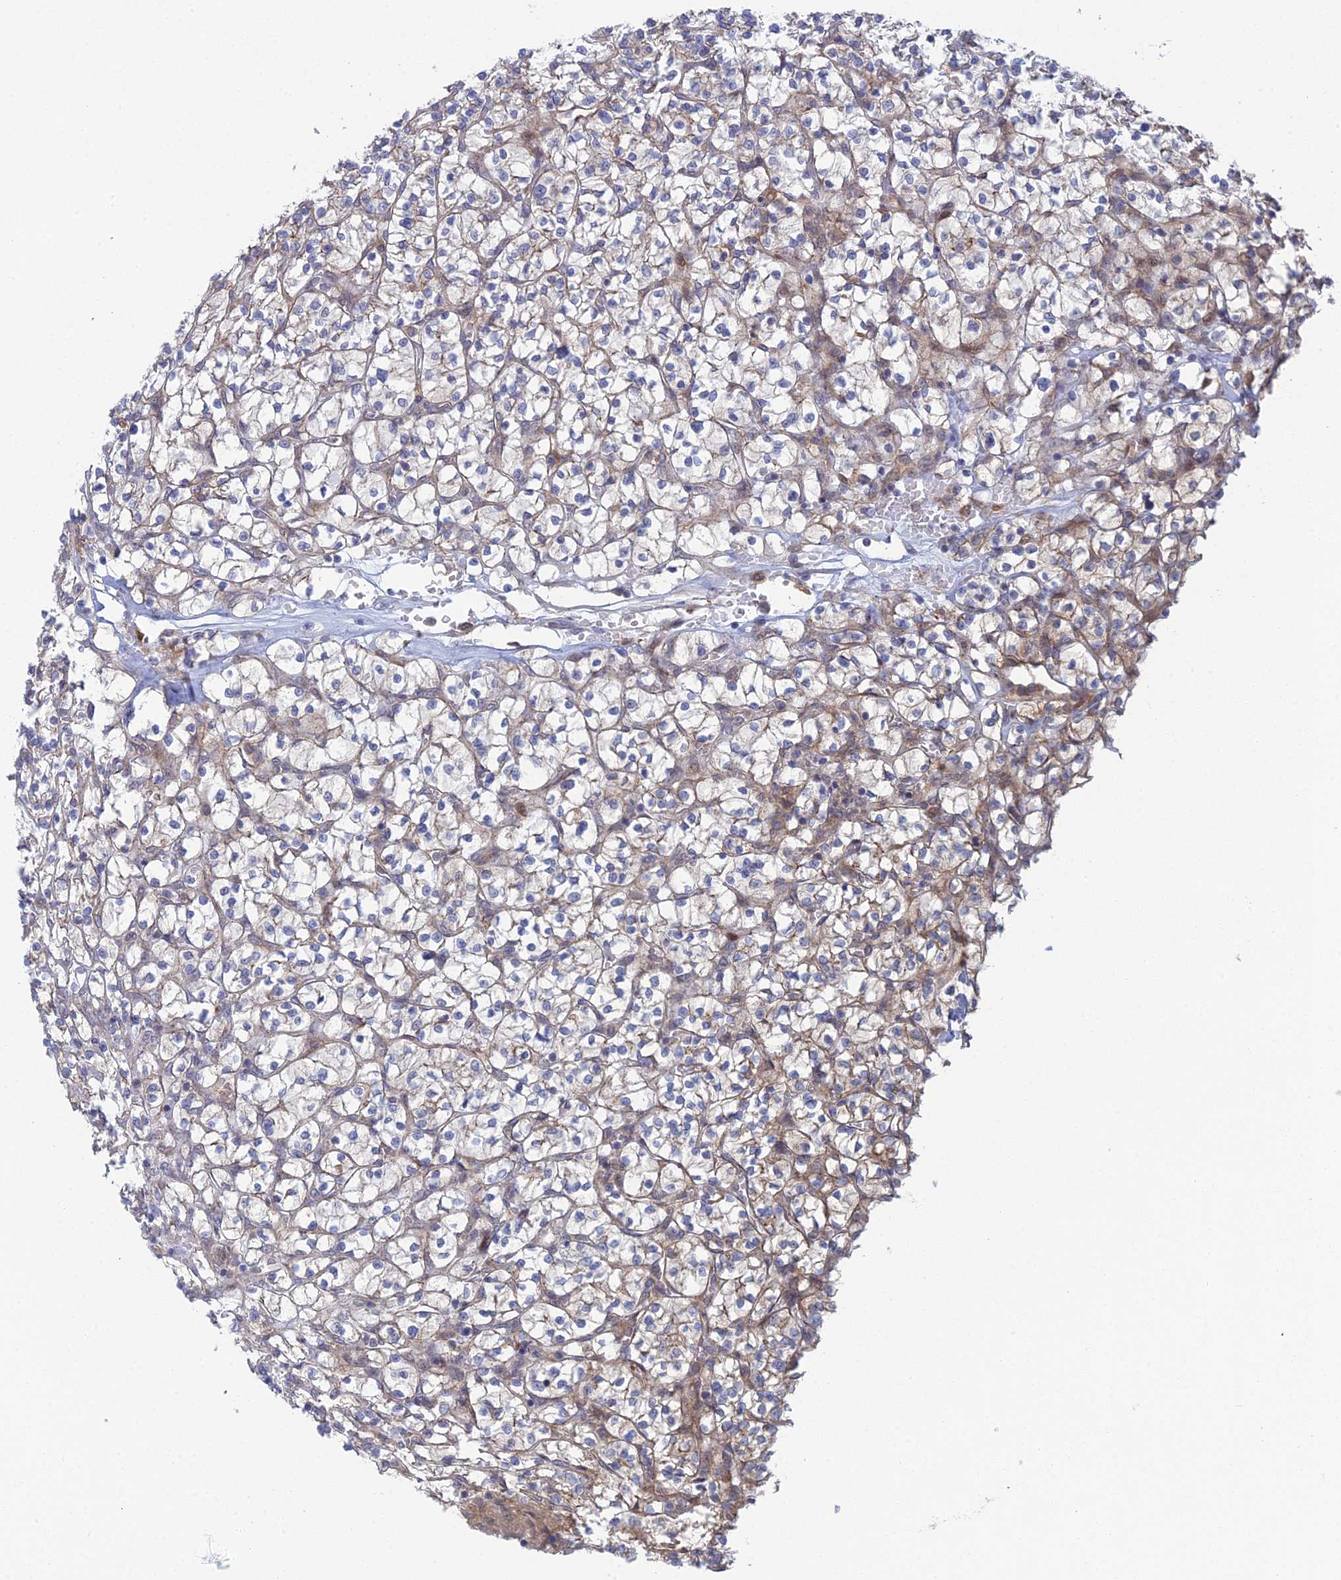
{"staining": {"intensity": "weak", "quantity": "<25%", "location": "cytoplasmic/membranous"}, "tissue": "renal cancer", "cell_type": "Tumor cells", "image_type": "cancer", "snomed": [{"axis": "morphology", "description": "Adenocarcinoma, NOS"}, {"axis": "topography", "description": "Kidney"}], "caption": "An immunohistochemistry (IHC) image of adenocarcinoma (renal) is shown. There is no staining in tumor cells of adenocarcinoma (renal).", "gene": "ABHD1", "patient": {"sex": "female", "age": 64}}